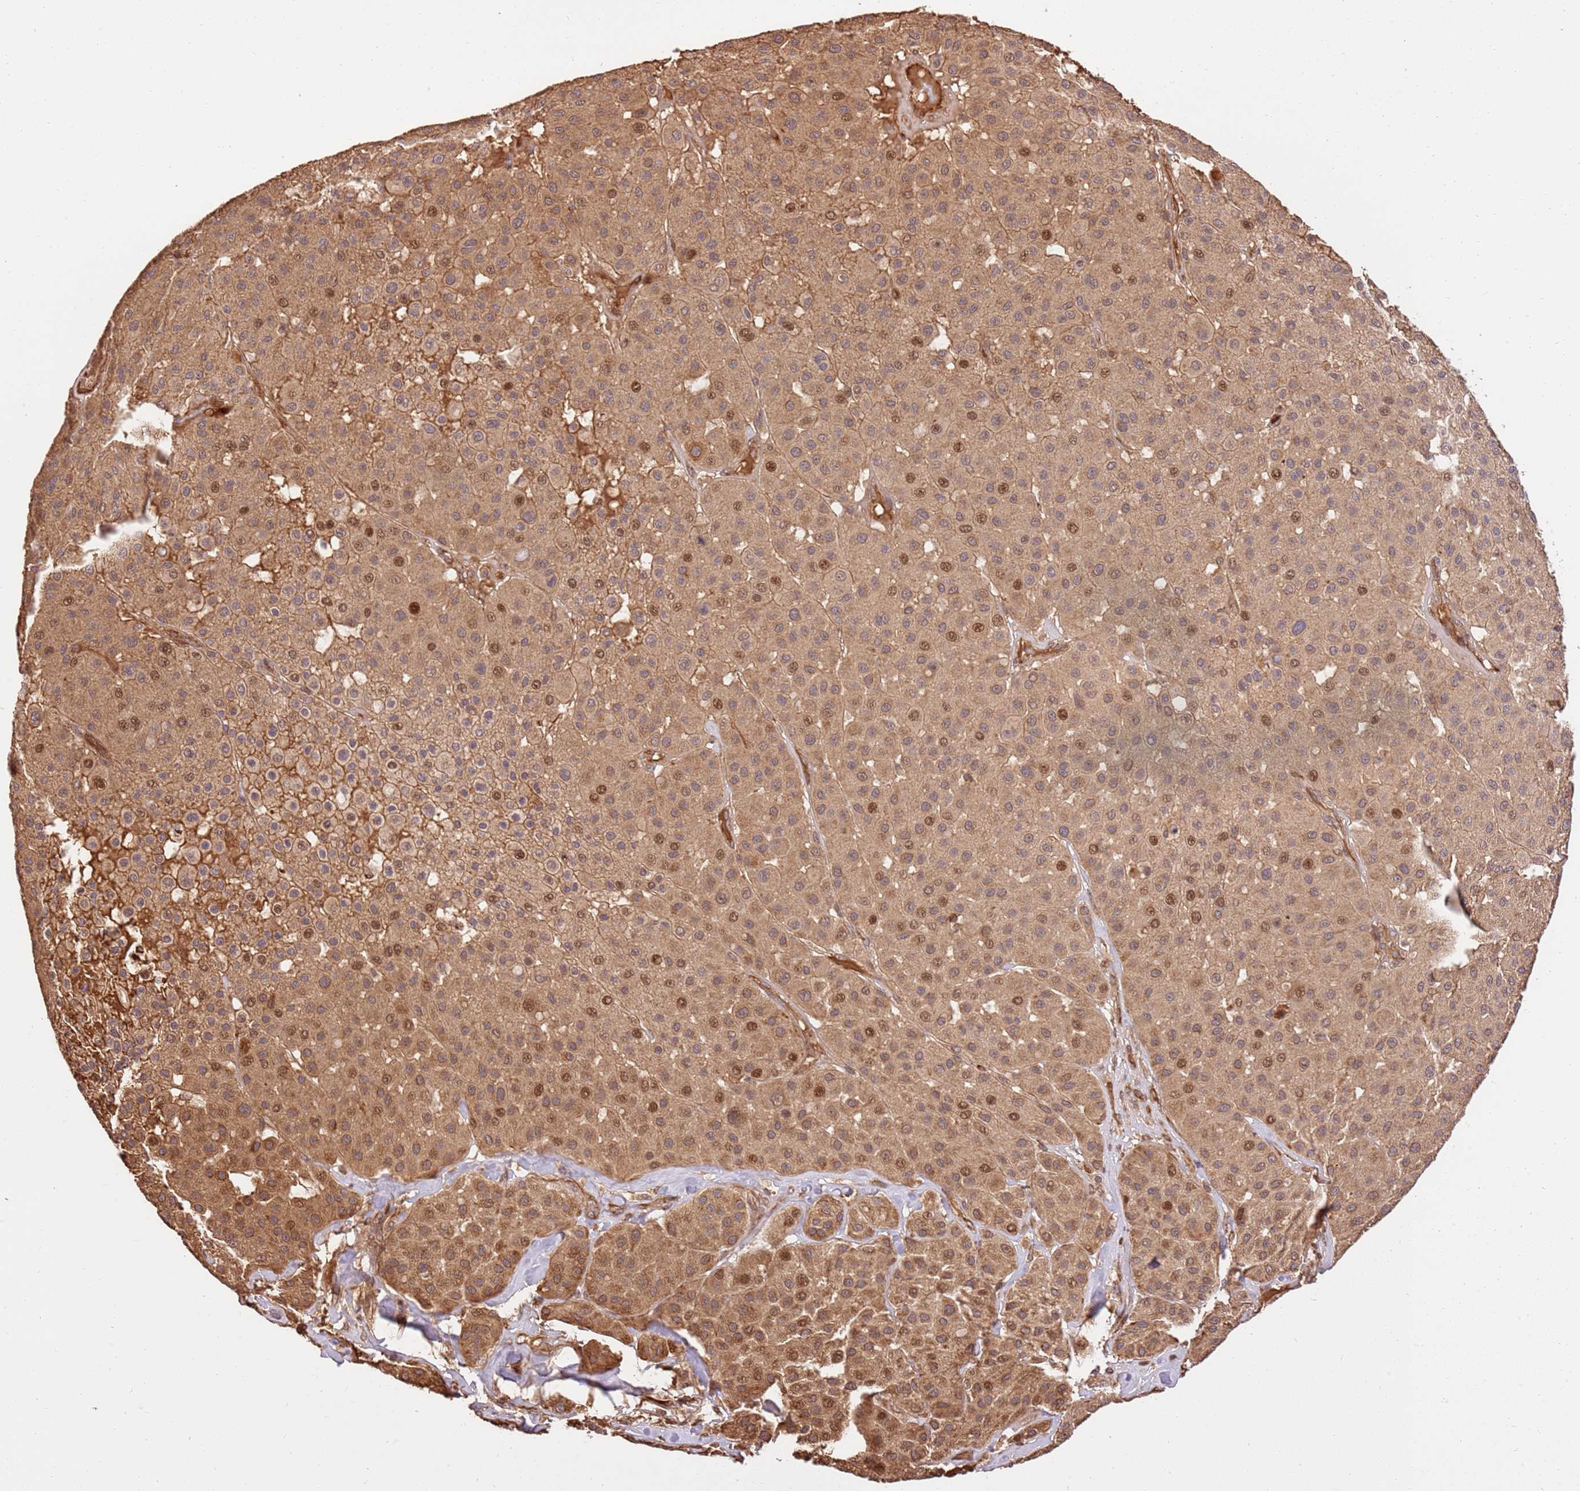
{"staining": {"intensity": "moderate", "quantity": ">75%", "location": "cytoplasmic/membranous,nuclear"}, "tissue": "melanoma", "cell_type": "Tumor cells", "image_type": "cancer", "snomed": [{"axis": "morphology", "description": "Malignant melanoma, Metastatic site"}, {"axis": "topography", "description": "Smooth muscle"}], "caption": "Malignant melanoma (metastatic site) stained with DAB (3,3'-diaminobenzidine) IHC shows medium levels of moderate cytoplasmic/membranous and nuclear staining in about >75% of tumor cells.", "gene": "KATNAL2", "patient": {"sex": "male", "age": 41}}